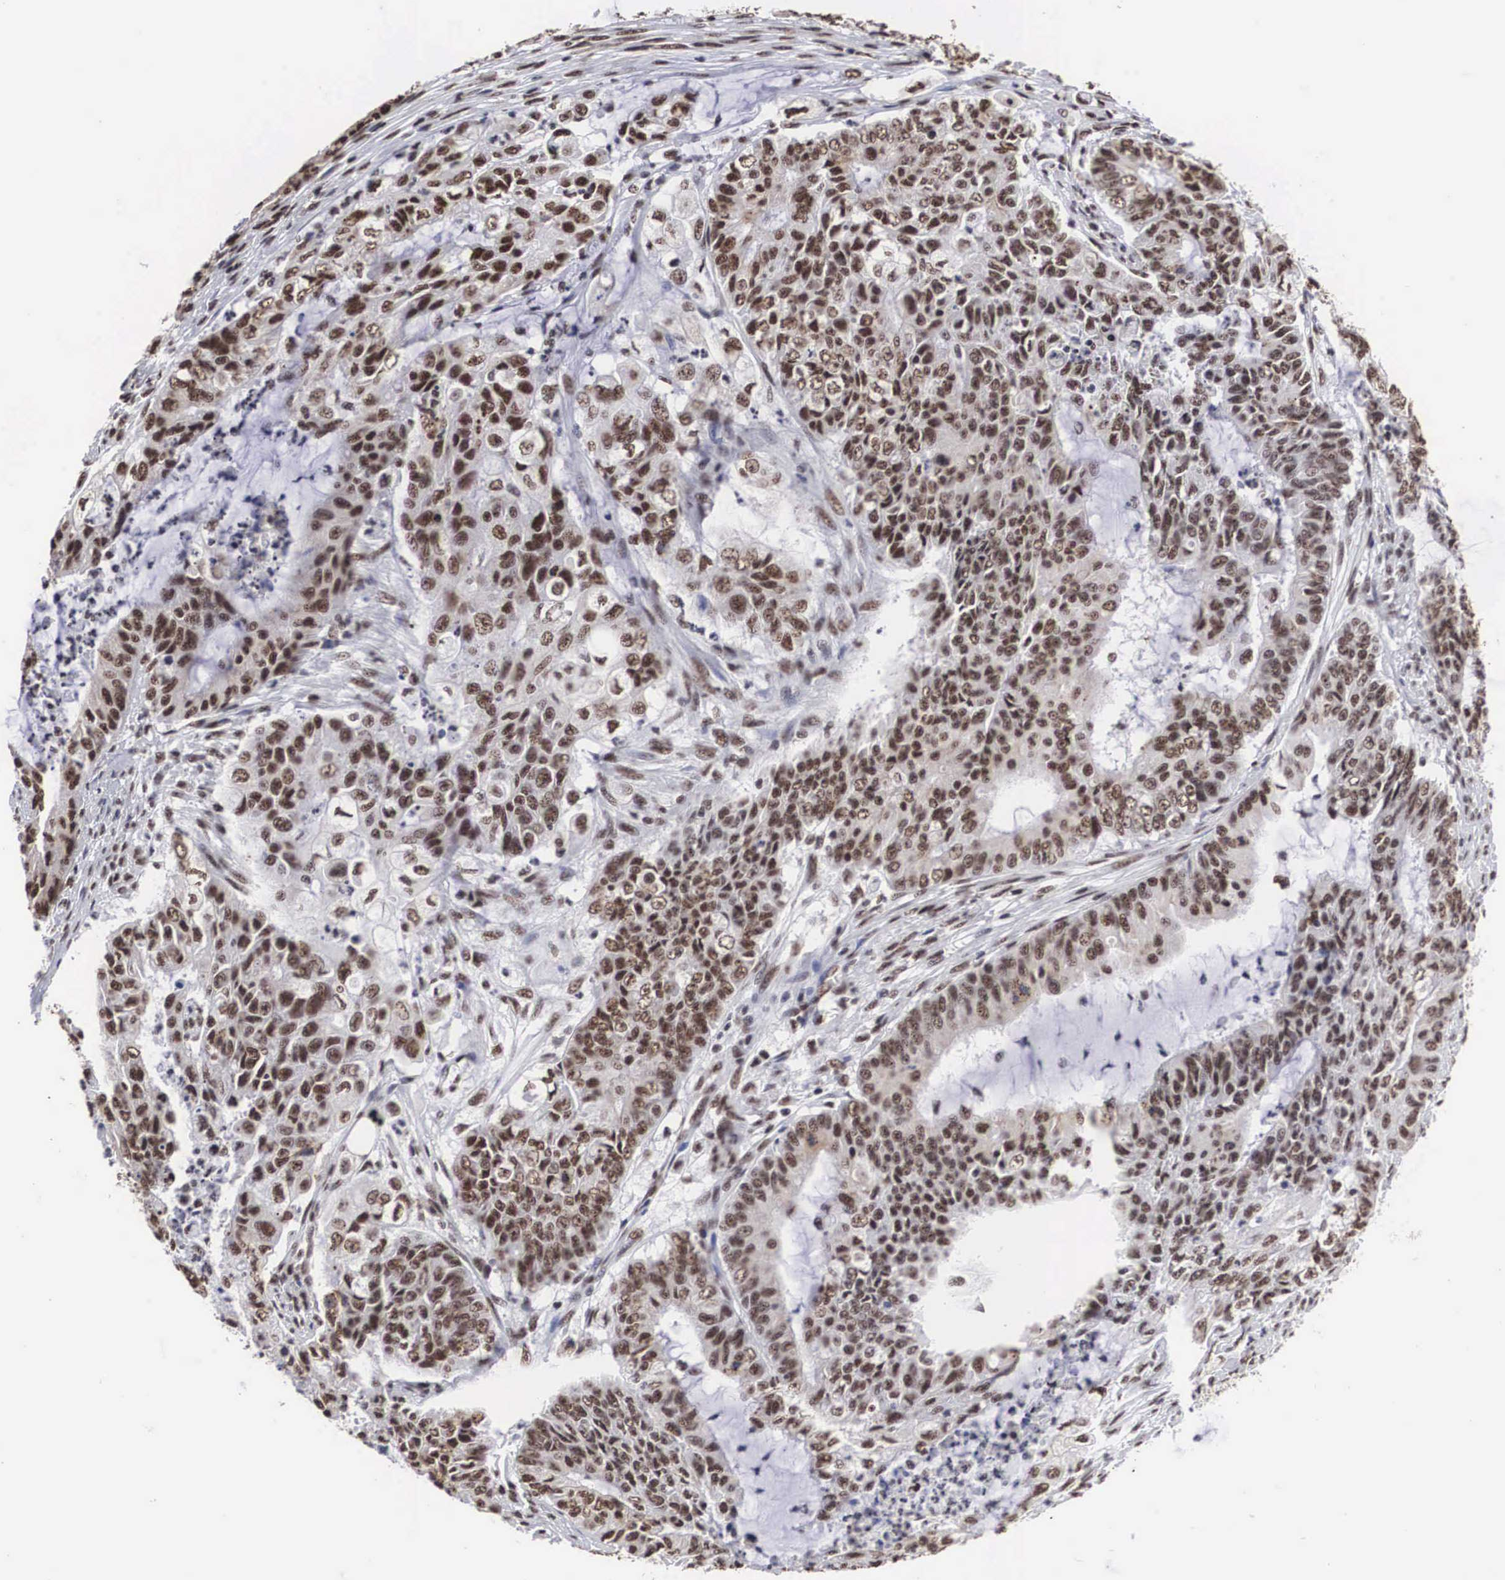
{"staining": {"intensity": "moderate", "quantity": ">75%", "location": "nuclear"}, "tissue": "endometrial cancer", "cell_type": "Tumor cells", "image_type": "cancer", "snomed": [{"axis": "morphology", "description": "Adenocarcinoma, NOS"}, {"axis": "topography", "description": "Endometrium"}], "caption": "Moderate nuclear staining is appreciated in approximately >75% of tumor cells in endometrial cancer. (IHC, brightfield microscopy, high magnification).", "gene": "ACIN1", "patient": {"sex": "female", "age": 75}}